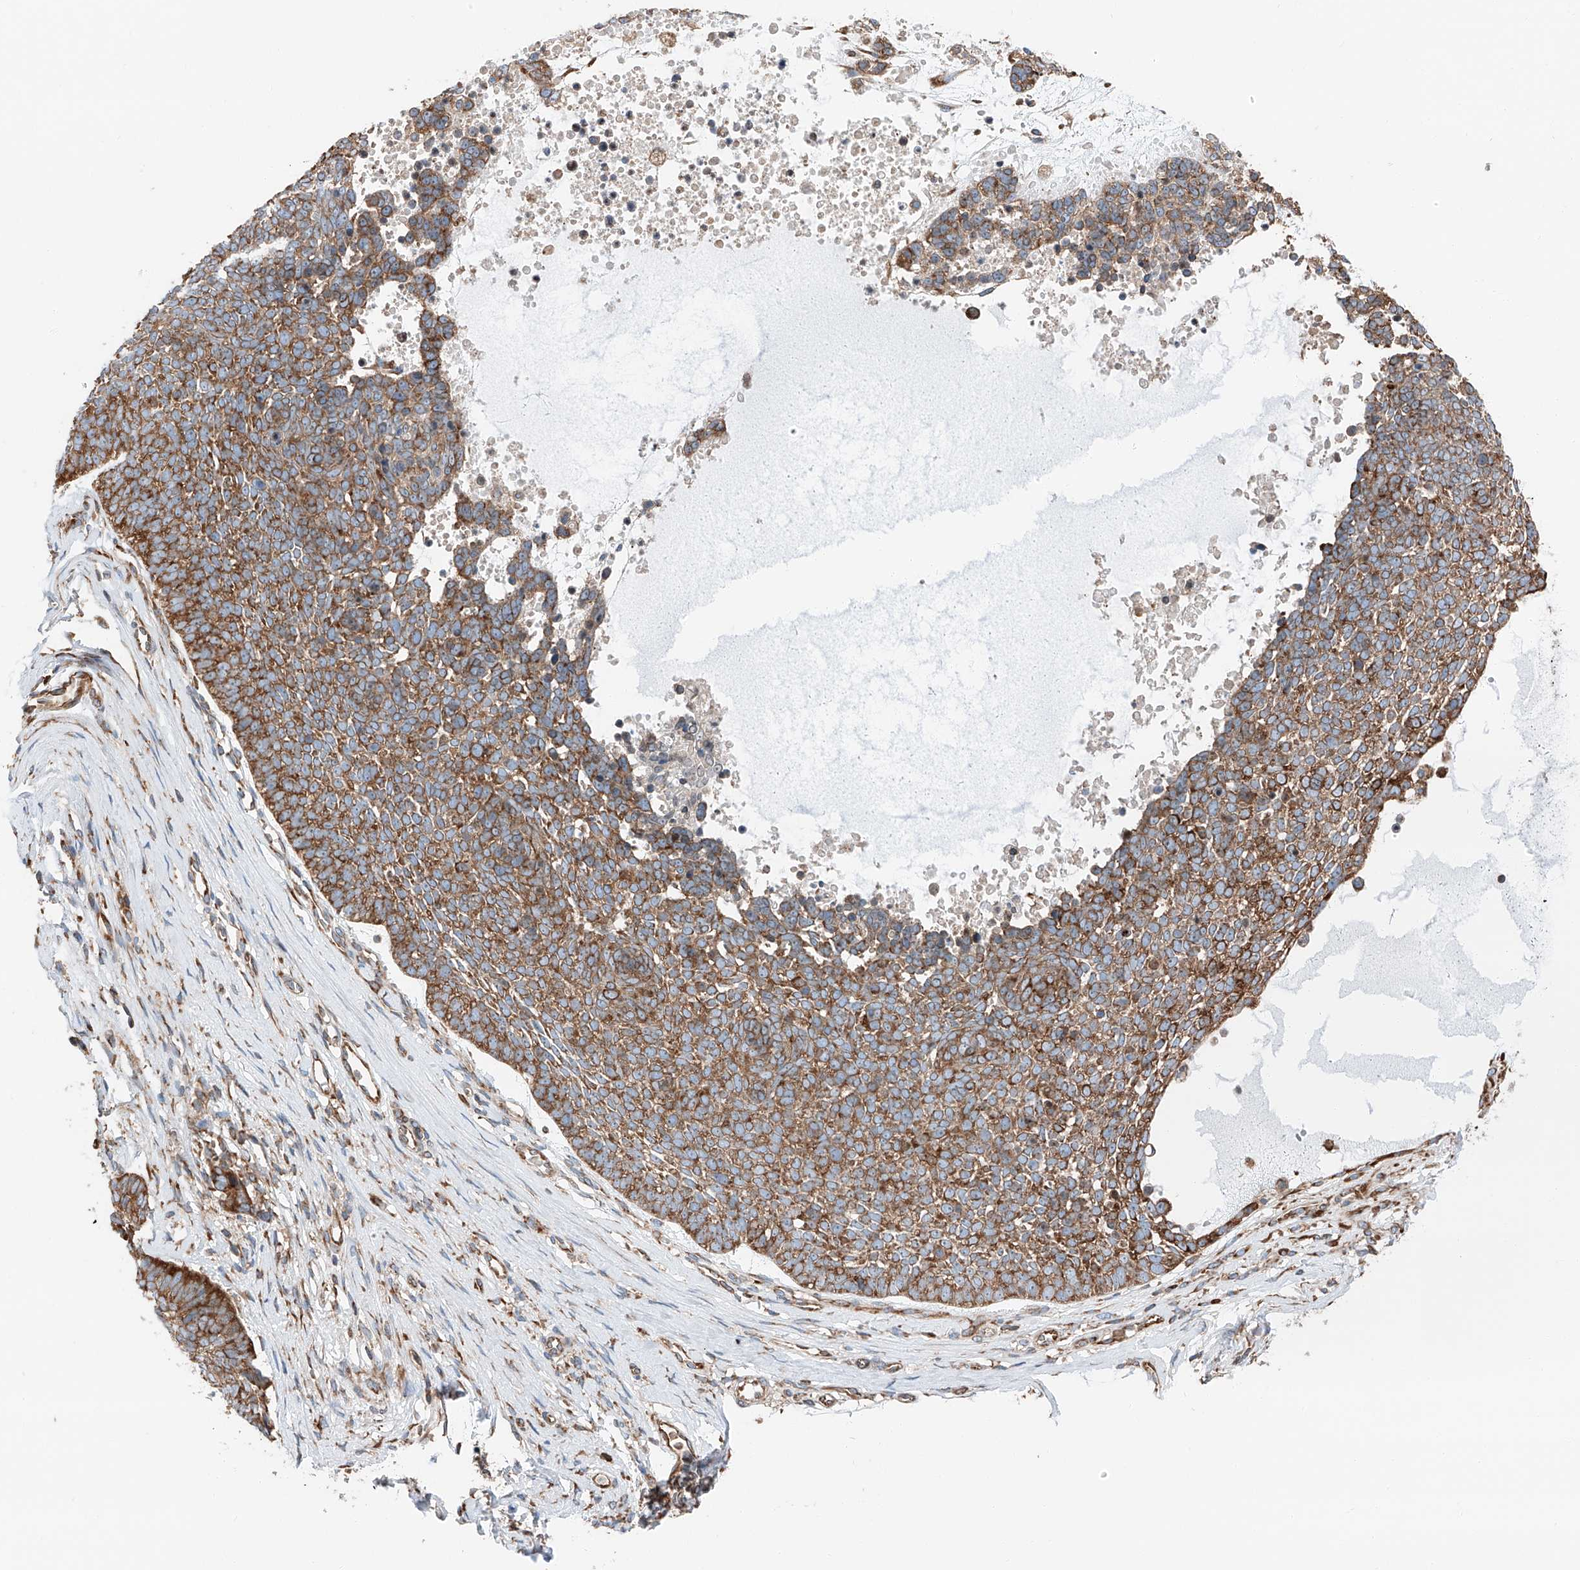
{"staining": {"intensity": "moderate", "quantity": ">75%", "location": "cytoplasmic/membranous"}, "tissue": "skin cancer", "cell_type": "Tumor cells", "image_type": "cancer", "snomed": [{"axis": "morphology", "description": "Basal cell carcinoma"}, {"axis": "topography", "description": "Skin"}], "caption": "An image of human skin cancer stained for a protein demonstrates moderate cytoplasmic/membranous brown staining in tumor cells. (brown staining indicates protein expression, while blue staining denotes nuclei).", "gene": "ZC3H15", "patient": {"sex": "female", "age": 81}}